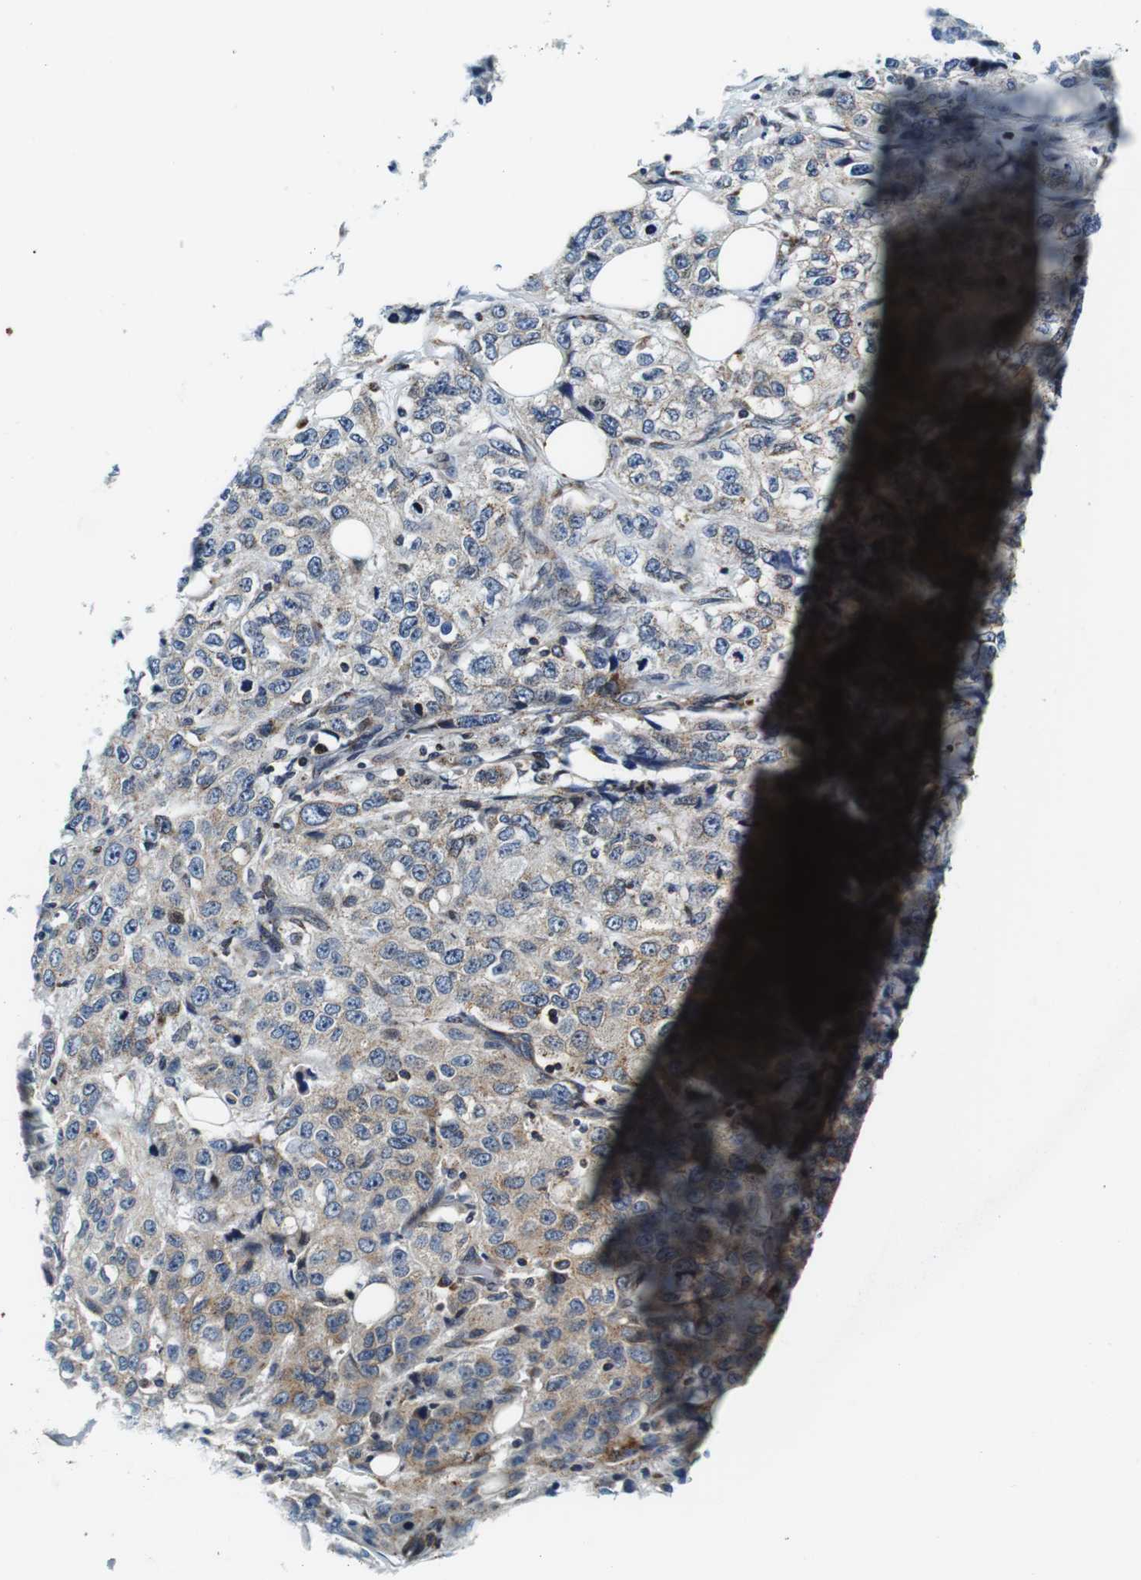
{"staining": {"intensity": "weak", "quantity": "25%-75%", "location": "cytoplasmic/membranous"}, "tissue": "stomach cancer", "cell_type": "Tumor cells", "image_type": "cancer", "snomed": [{"axis": "morphology", "description": "Adenocarcinoma, NOS"}, {"axis": "topography", "description": "Stomach"}], "caption": "Immunohistochemistry histopathology image of neoplastic tissue: stomach cancer (adenocarcinoma) stained using immunohistochemistry shows low levels of weak protein expression localized specifically in the cytoplasmic/membranous of tumor cells, appearing as a cytoplasmic/membranous brown color.", "gene": "FAR2", "patient": {"sex": "male", "age": 48}}